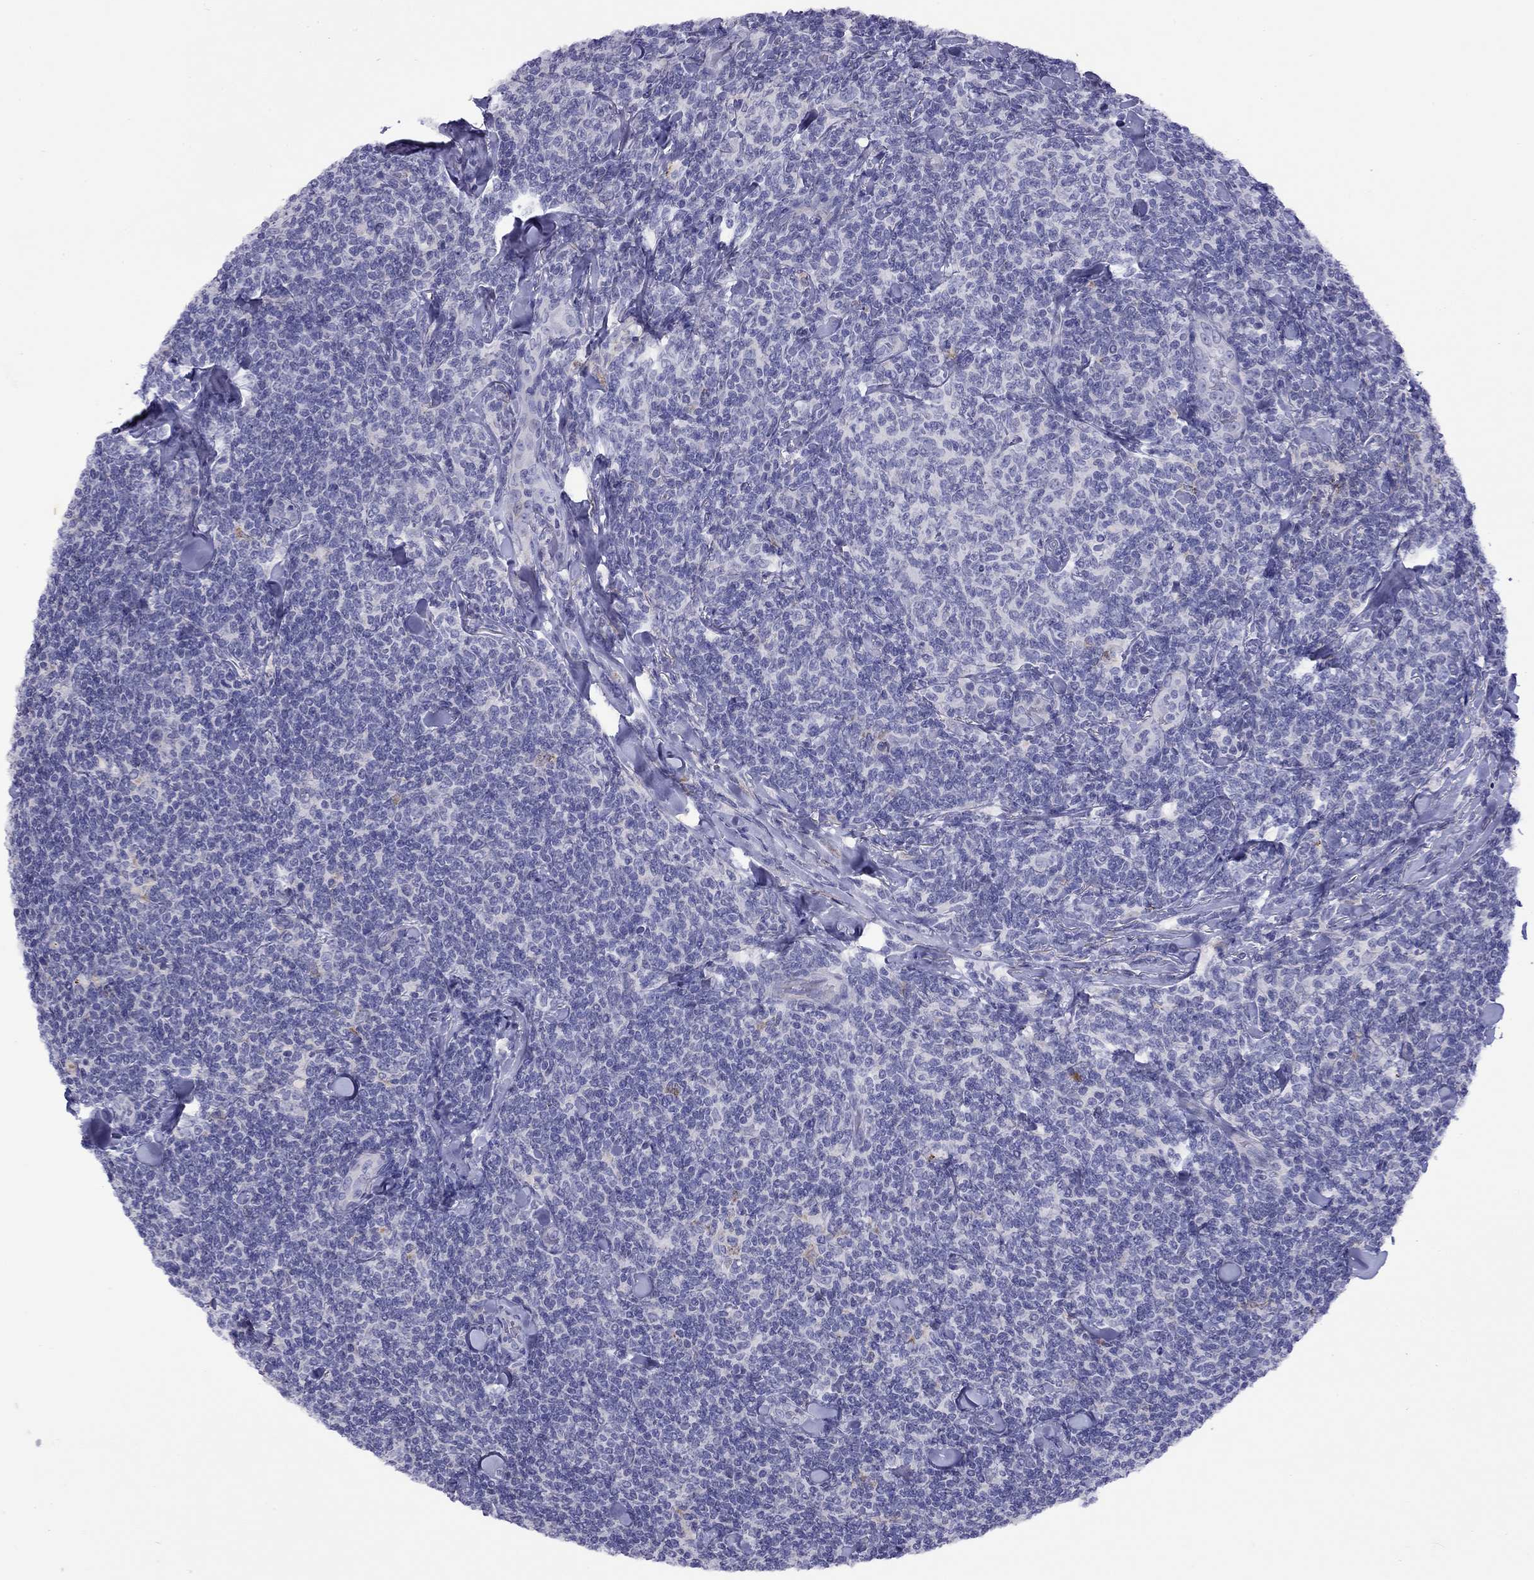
{"staining": {"intensity": "negative", "quantity": "none", "location": "none"}, "tissue": "lymphoma", "cell_type": "Tumor cells", "image_type": "cancer", "snomed": [{"axis": "morphology", "description": "Malignant lymphoma, non-Hodgkin's type, Low grade"}, {"axis": "topography", "description": "Lymph node"}], "caption": "Immunohistochemical staining of lymphoma shows no significant staining in tumor cells.", "gene": "CPNE4", "patient": {"sex": "female", "age": 56}}